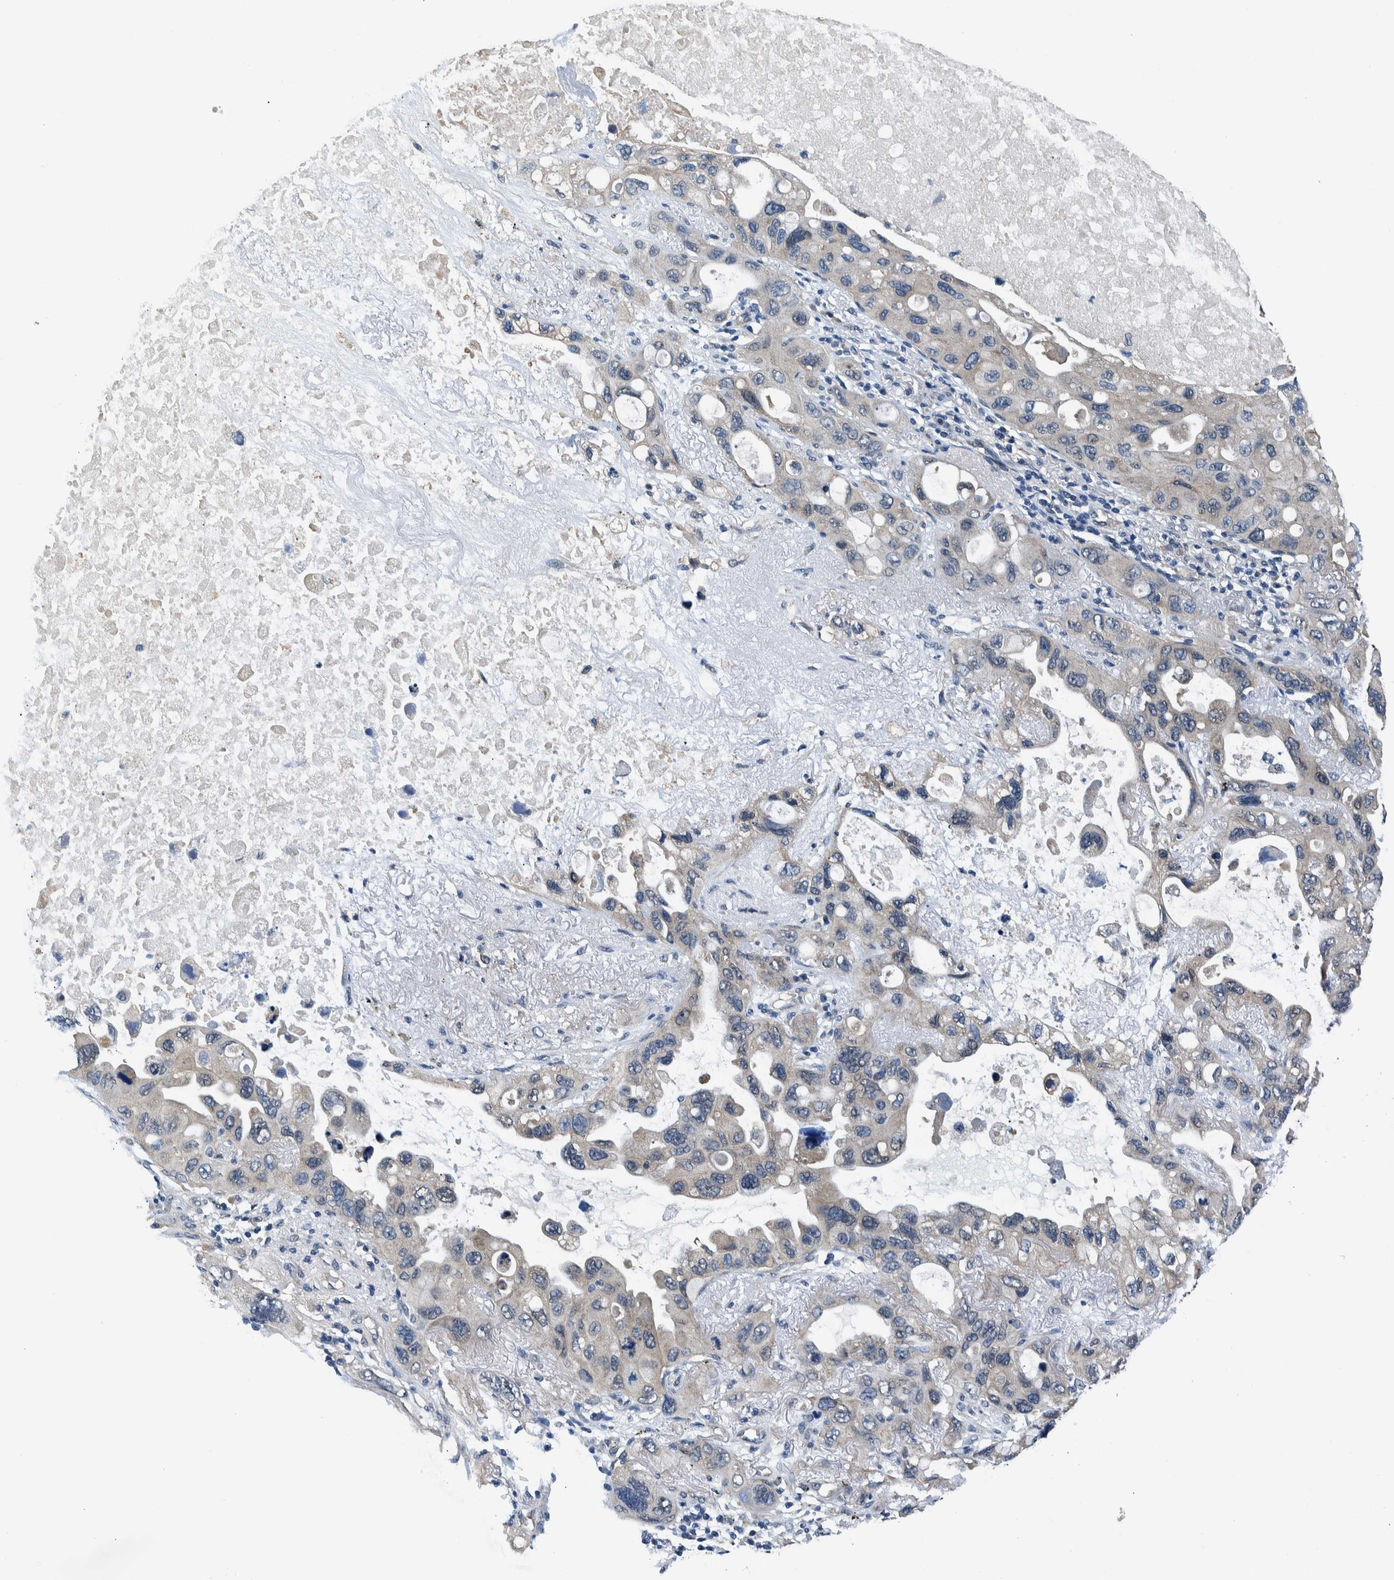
{"staining": {"intensity": "weak", "quantity": "25%-75%", "location": "cytoplasmic/membranous"}, "tissue": "lung cancer", "cell_type": "Tumor cells", "image_type": "cancer", "snomed": [{"axis": "morphology", "description": "Squamous cell carcinoma, NOS"}, {"axis": "topography", "description": "Lung"}], "caption": "Lung squamous cell carcinoma stained with a brown dye reveals weak cytoplasmic/membranous positive positivity in about 25%-75% of tumor cells.", "gene": "NIBAN2", "patient": {"sex": "female", "age": 73}}